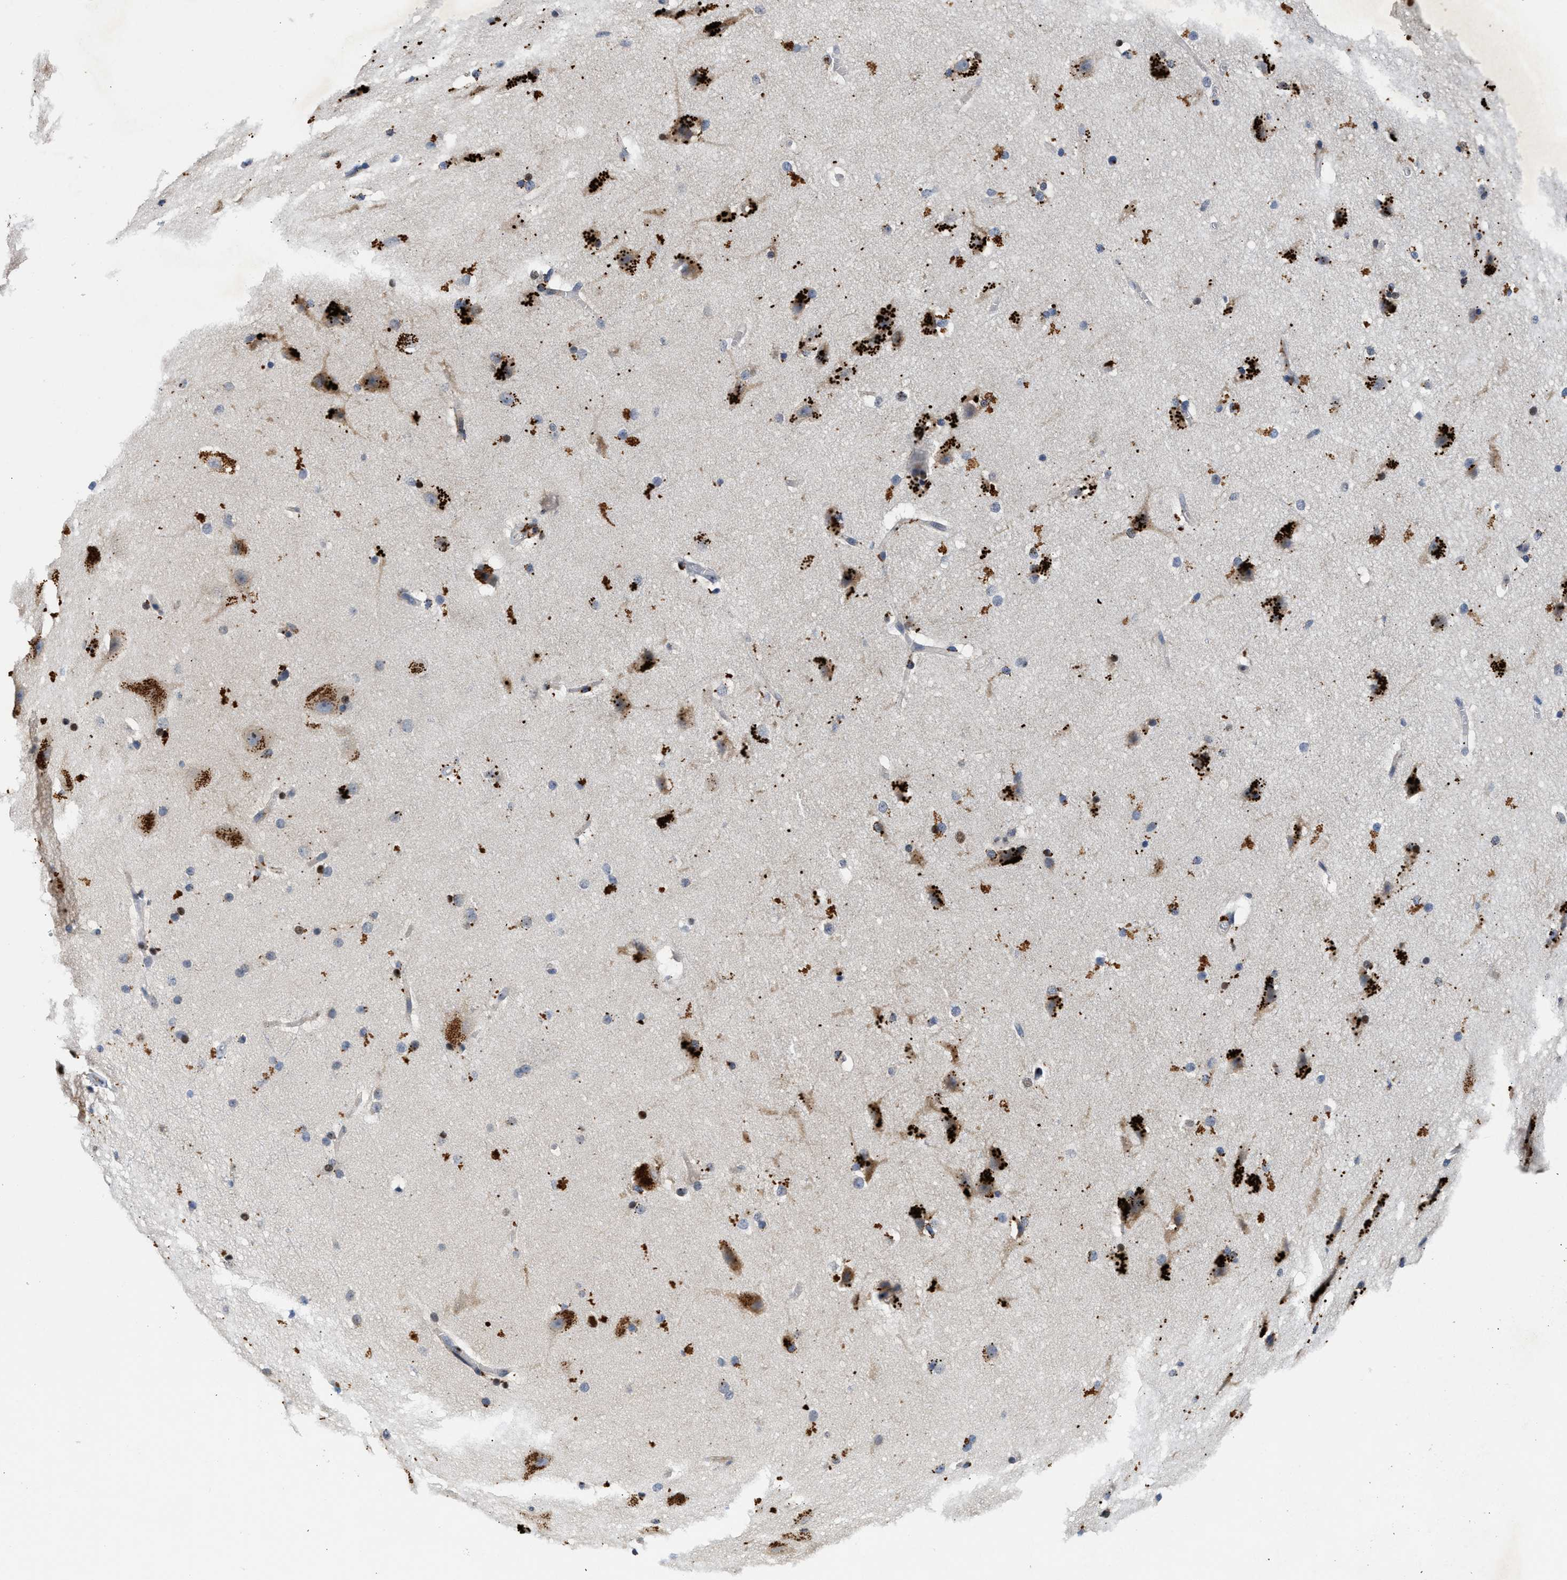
{"staining": {"intensity": "negative", "quantity": "none", "location": "none"}, "tissue": "cerebral cortex", "cell_type": "Endothelial cells", "image_type": "normal", "snomed": [{"axis": "morphology", "description": "Normal tissue, NOS"}, {"axis": "topography", "description": "Cerebral cortex"}, {"axis": "topography", "description": "Hippocampus"}], "caption": "The image displays no staining of endothelial cells in normal cerebral cortex. The staining is performed using DAB brown chromogen with nuclei counter-stained in using hematoxylin.", "gene": "PPM1L", "patient": {"sex": "female", "age": 19}}